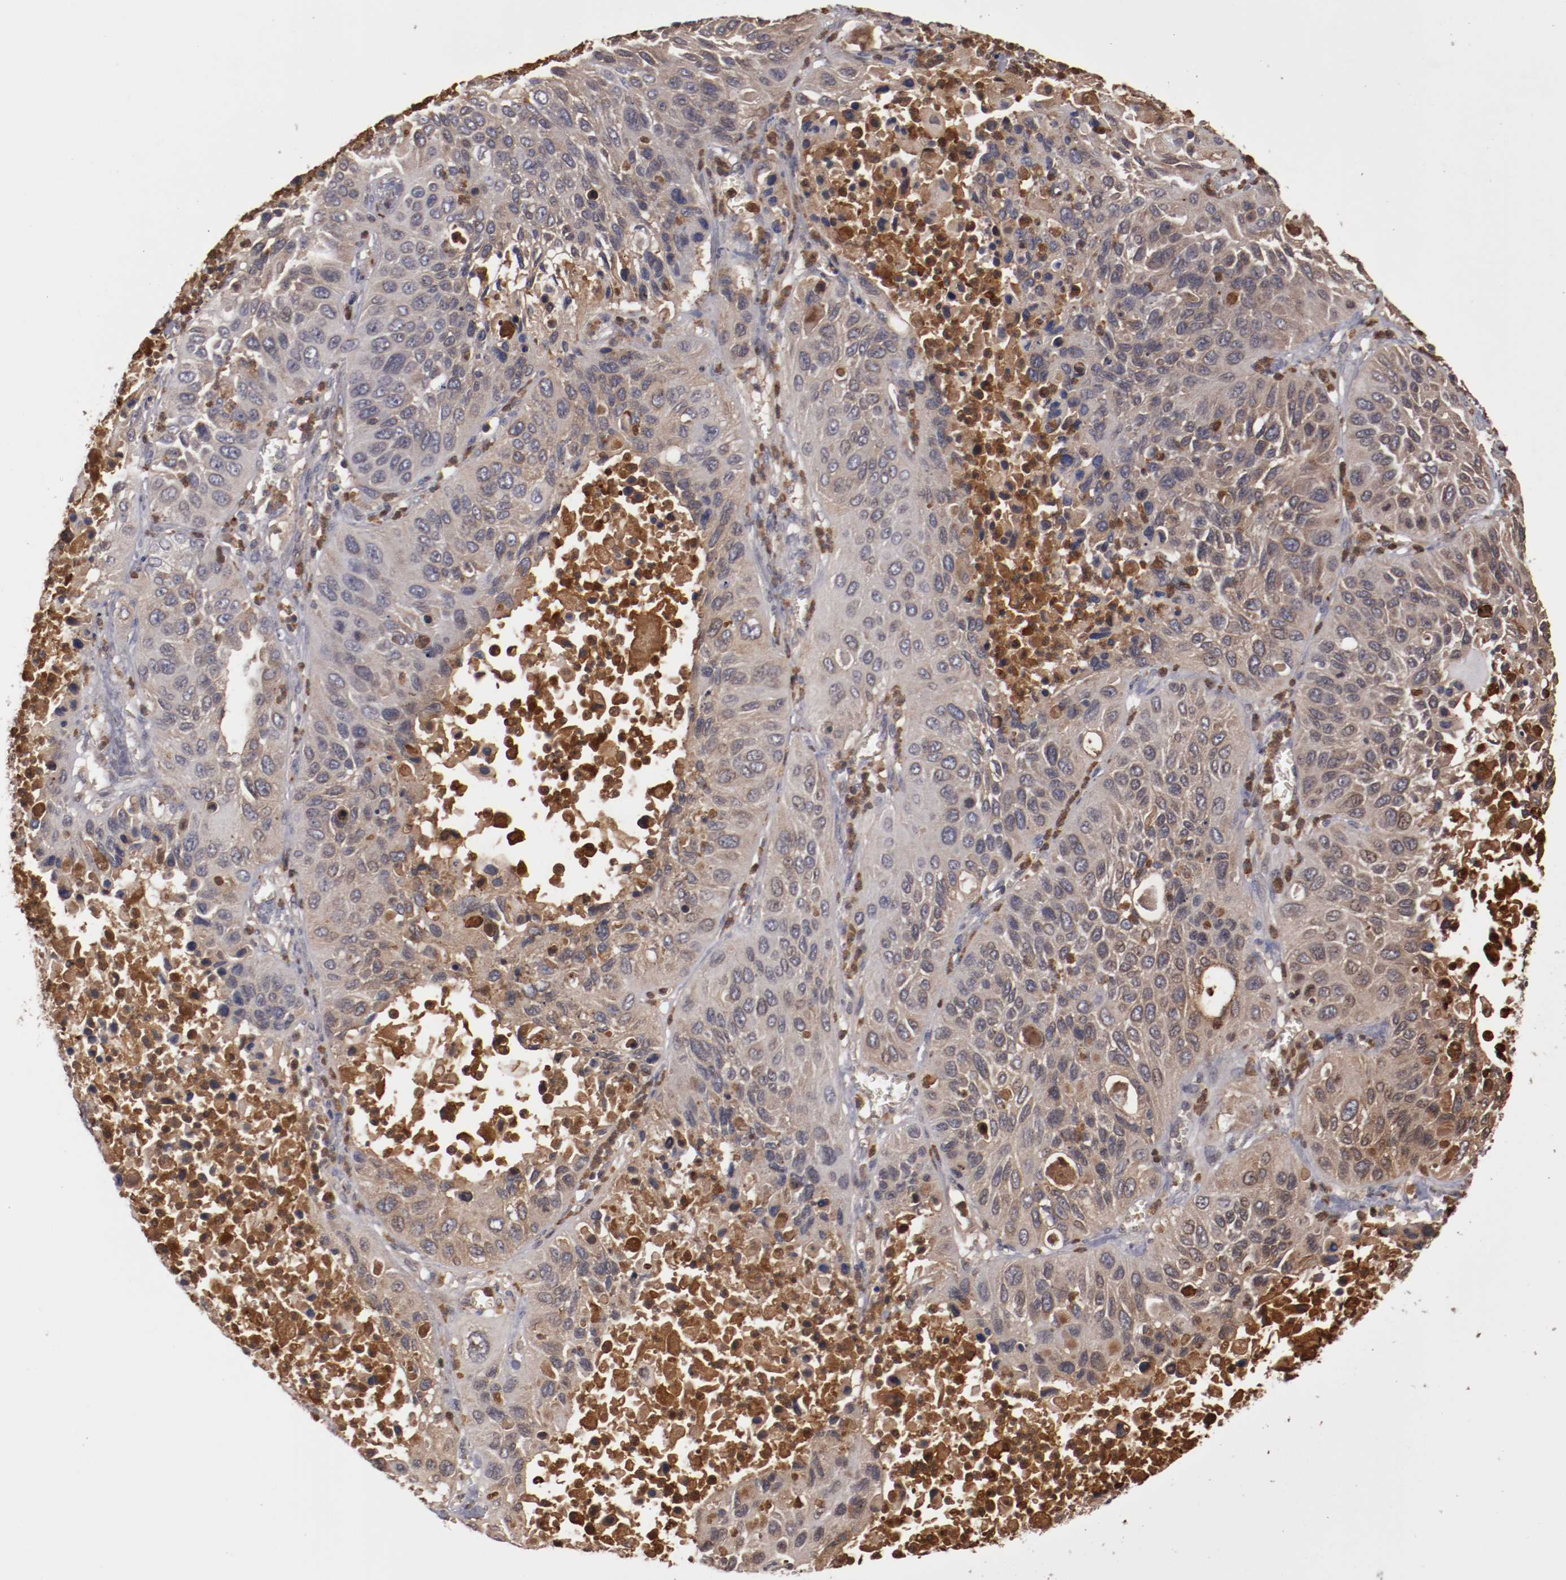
{"staining": {"intensity": "weak", "quantity": ">75%", "location": "cytoplasmic/membranous"}, "tissue": "lung cancer", "cell_type": "Tumor cells", "image_type": "cancer", "snomed": [{"axis": "morphology", "description": "Squamous cell carcinoma, NOS"}, {"axis": "topography", "description": "Lung"}], "caption": "A micrograph of human squamous cell carcinoma (lung) stained for a protein displays weak cytoplasmic/membranous brown staining in tumor cells.", "gene": "SERPINA7", "patient": {"sex": "female", "age": 76}}